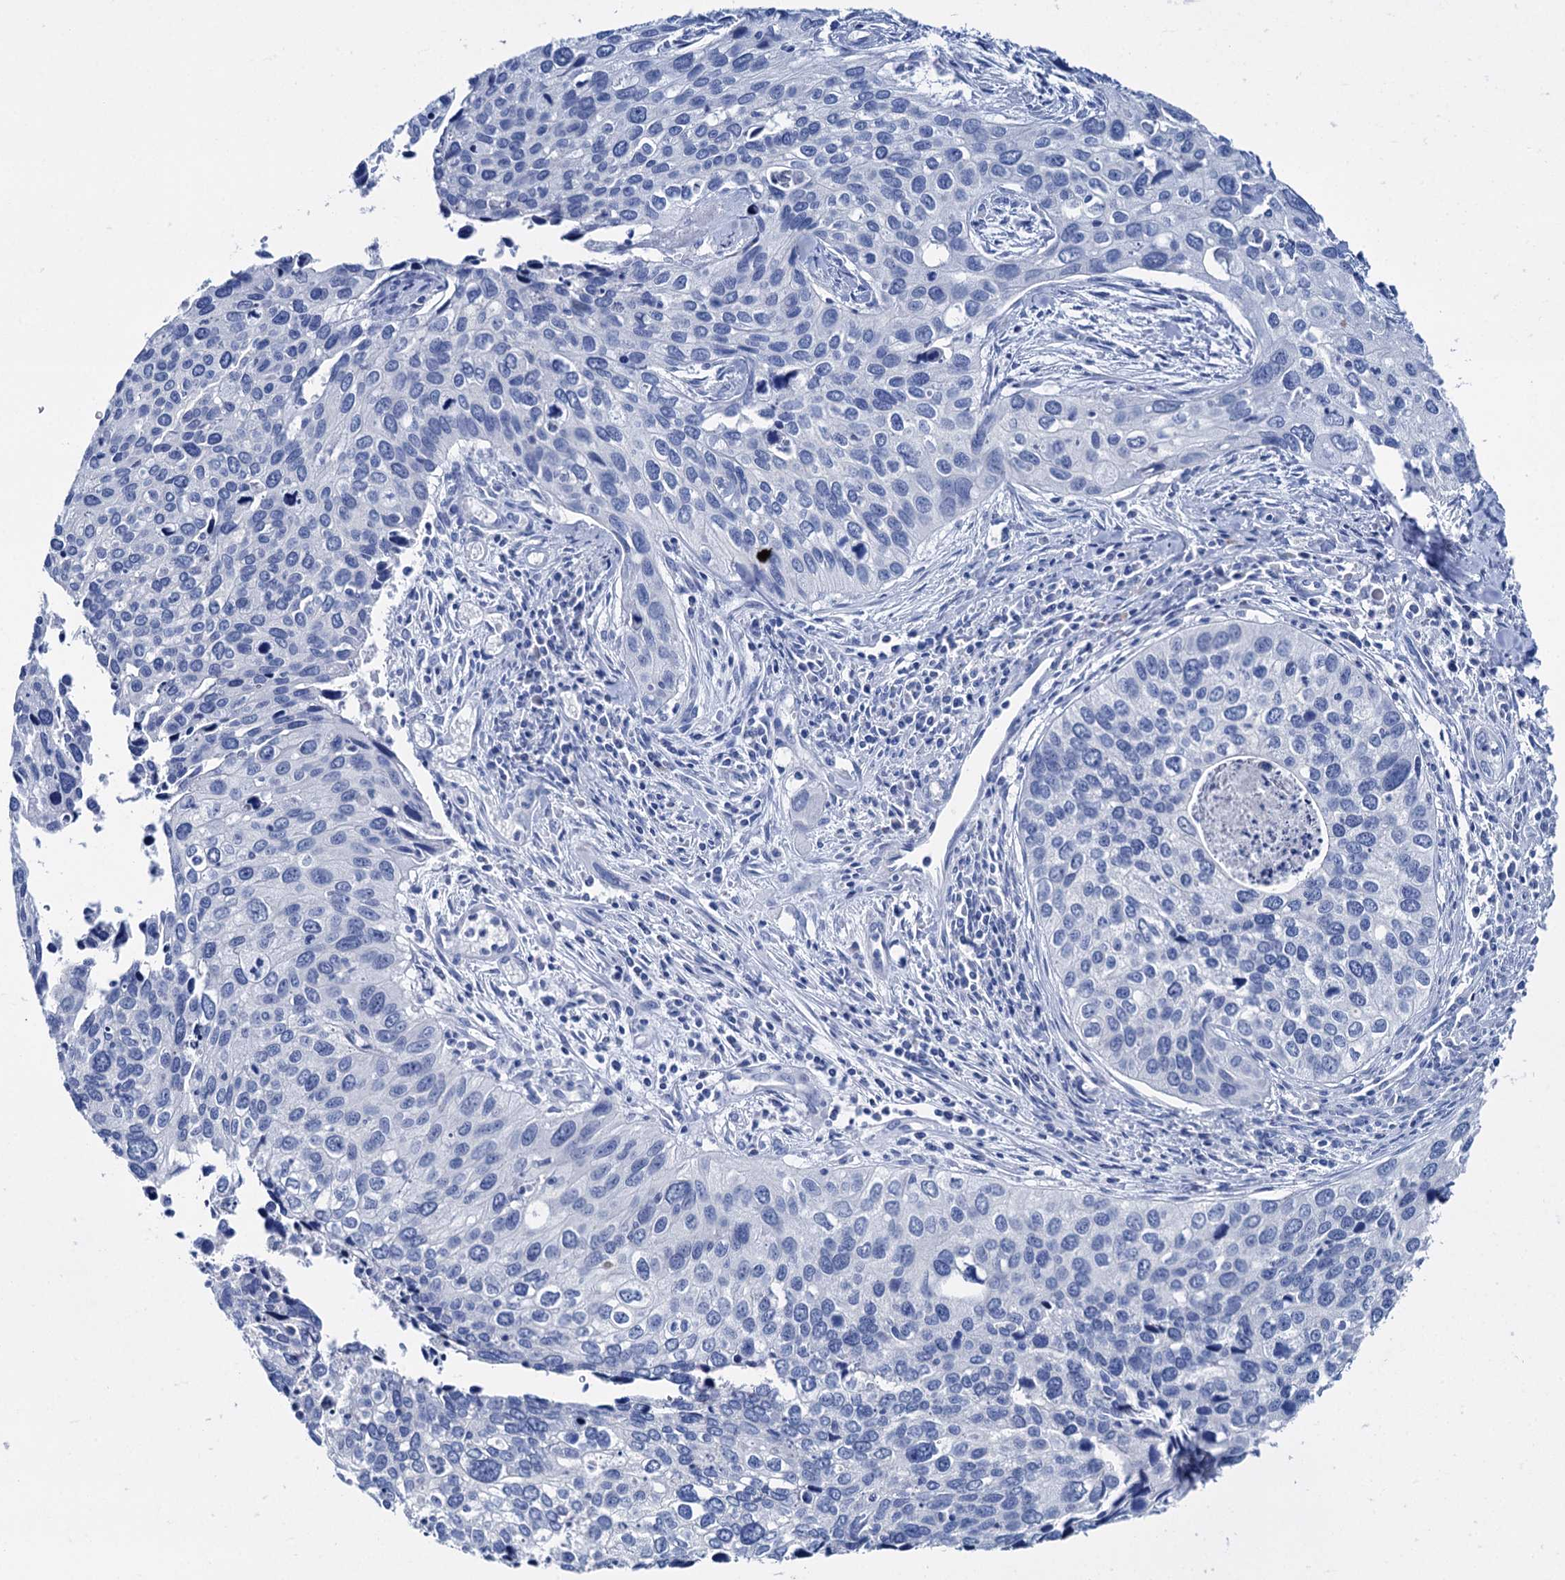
{"staining": {"intensity": "negative", "quantity": "none", "location": "none"}, "tissue": "cervical cancer", "cell_type": "Tumor cells", "image_type": "cancer", "snomed": [{"axis": "morphology", "description": "Squamous cell carcinoma, NOS"}, {"axis": "topography", "description": "Cervix"}], "caption": "This is an IHC histopathology image of cervical cancer (squamous cell carcinoma). There is no staining in tumor cells.", "gene": "BRINP1", "patient": {"sex": "female", "age": 55}}